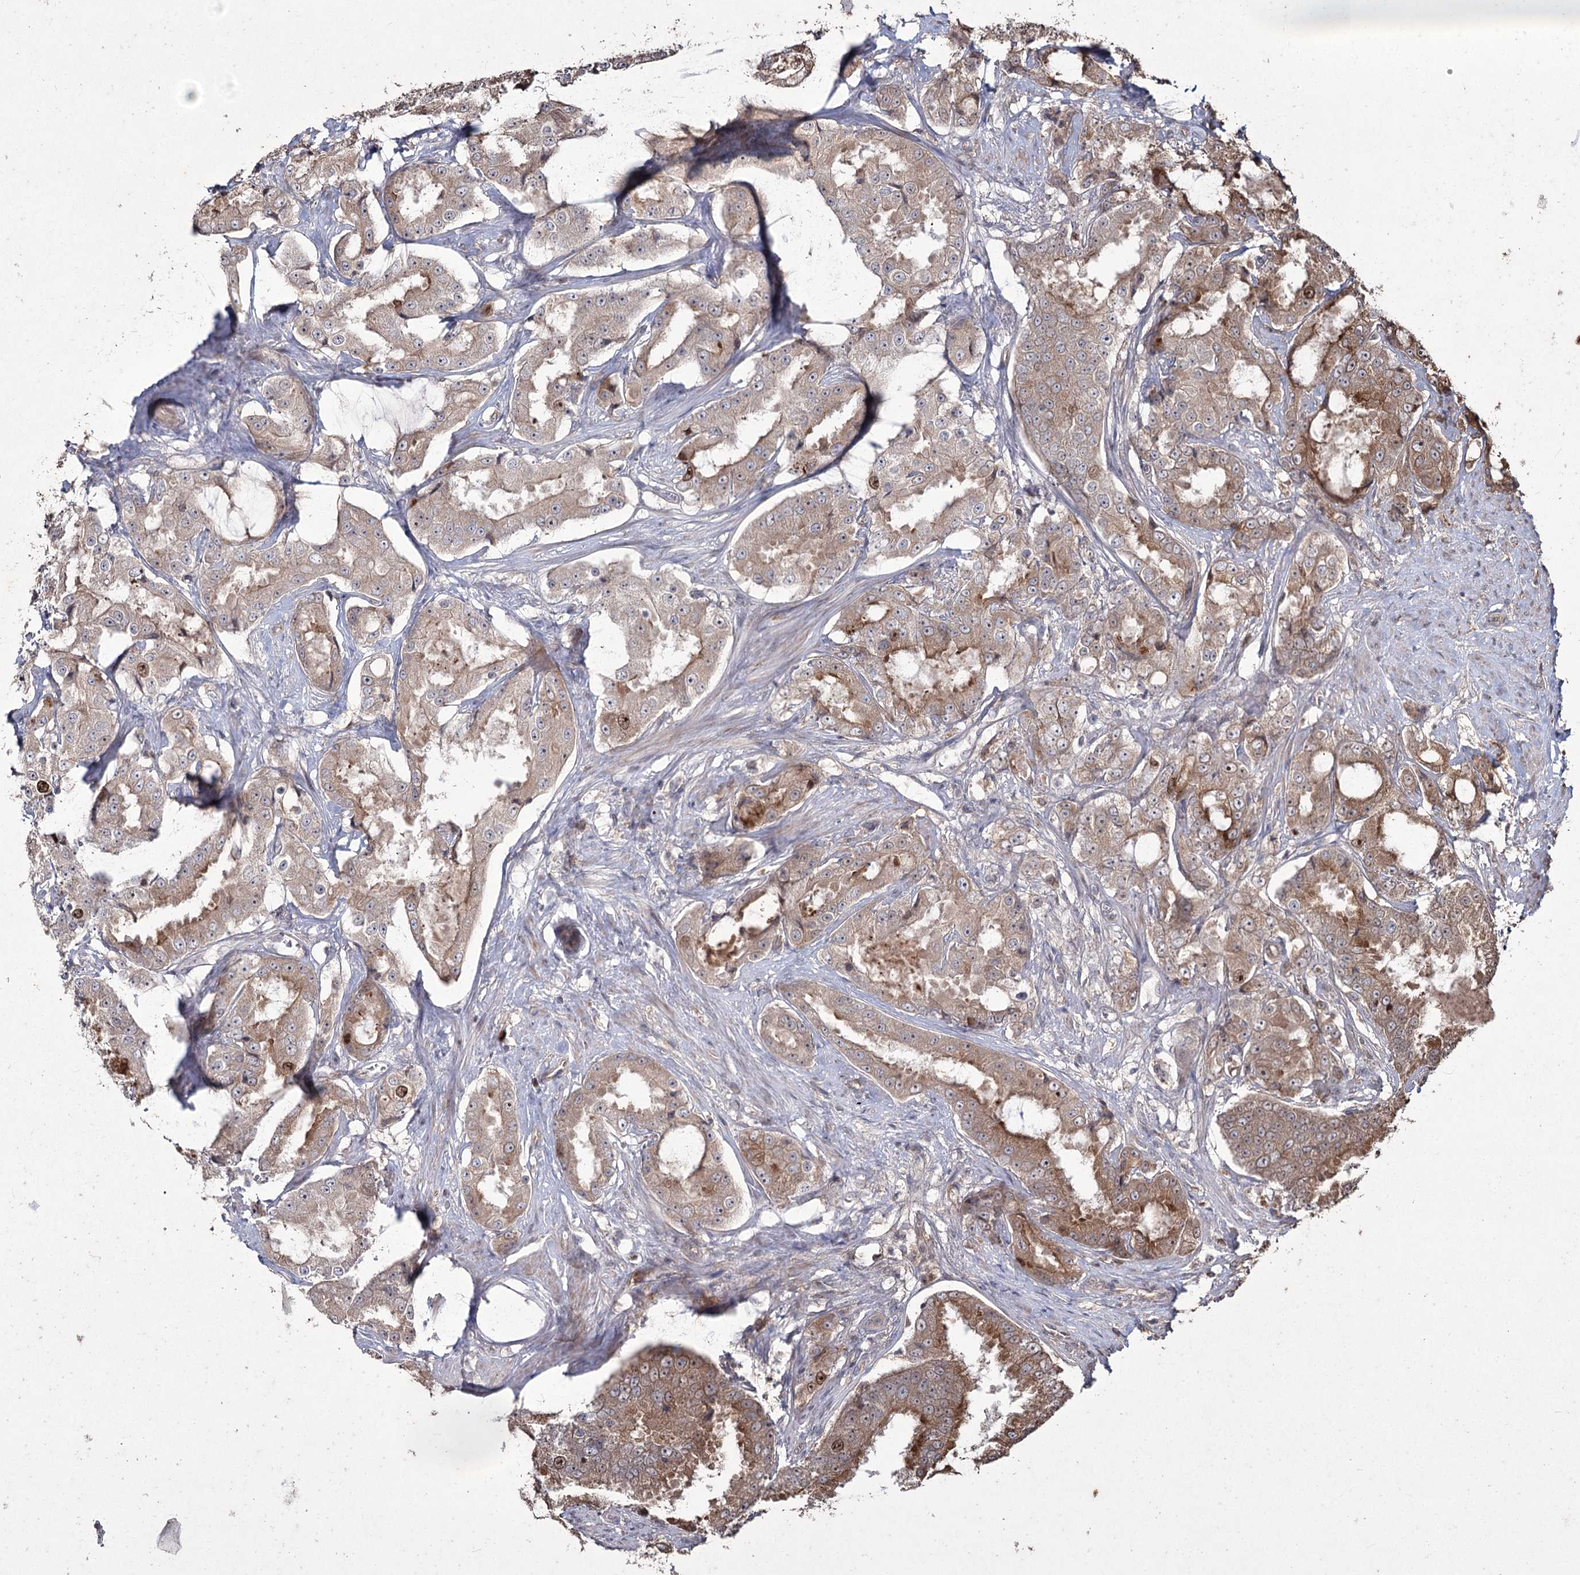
{"staining": {"intensity": "moderate", "quantity": "<25%", "location": "cytoplasmic/membranous,nuclear"}, "tissue": "prostate cancer", "cell_type": "Tumor cells", "image_type": "cancer", "snomed": [{"axis": "morphology", "description": "Adenocarcinoma, High grade"}, {"axis": "topography", "description": "Prostate"}], "caption": "This micrograph exhibits IHC staining of prostate cancer (high-grade adenocarcinoma), with low moderate cytoplasmic/membranous and nuclear staining in approximately <25% of tumor cells.", "gene": "PRC1", "patient": {"sex": "male", "age": 73}}